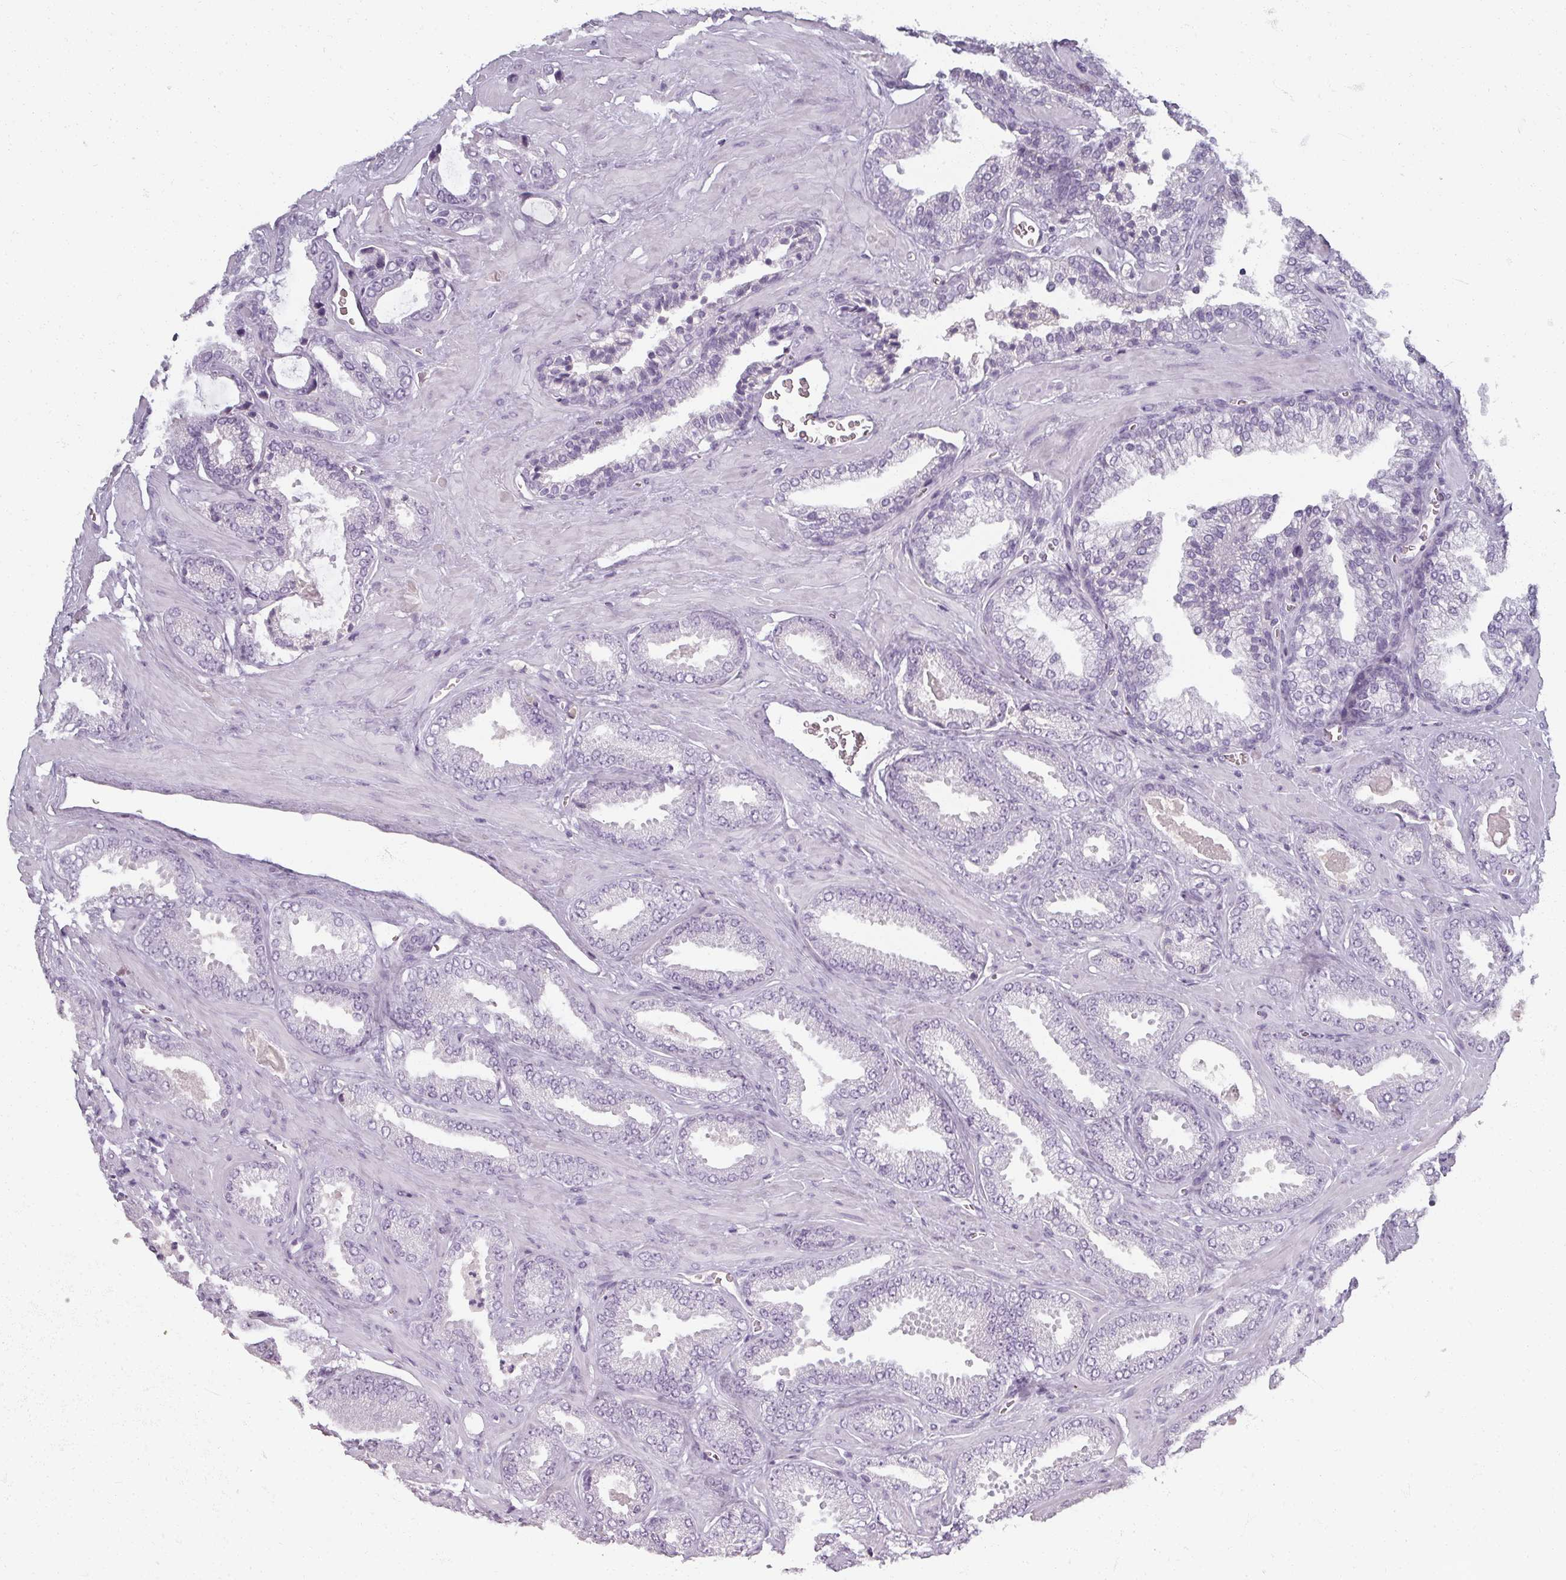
{"staining": {"intensity": "negative", "quantity": "none", "location": "none"}, "tissue": "prostate cancer", "cell_type": "Tumor cells", "image_type": "cancer", "snomed": [{"axis": "morphology", "description": "Adenocarcinoma, Low grade"}, {"axis": "topography", "description": "Prostate"}], "caption": "Micrograph shows no significant protein staining in tumor cells of prostate cancer (low-grade adenocarcinoma).", "gene": "REG3G", "patient": {"sex": "male", "age": 62}}